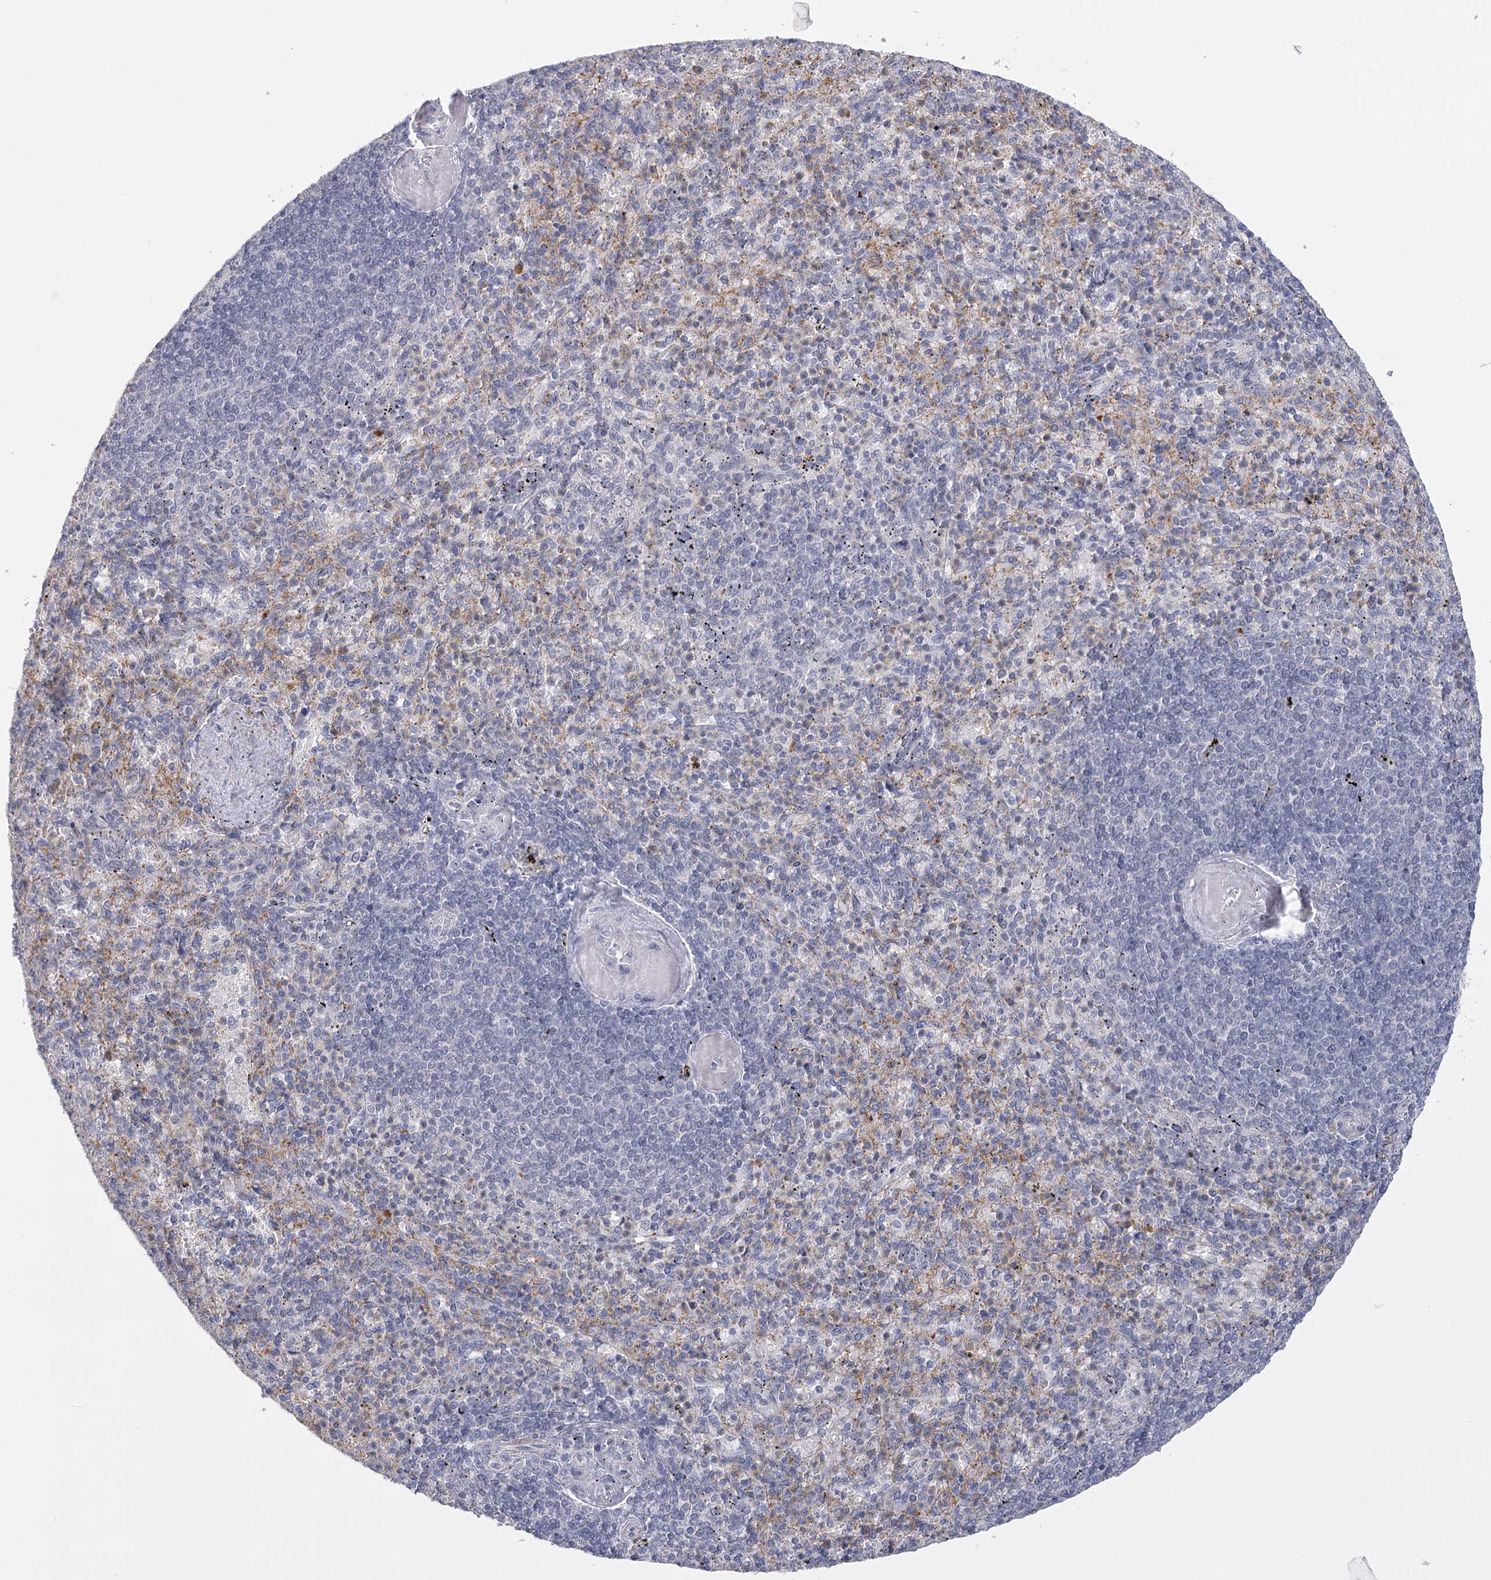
{"staining": {"intensity": "negative", "quantity": "none", "location": "none"}, "tissue": "spleen", "cell_type": "Cells in red pulp", "image_type": "normal", "snomed": [{"axis": "morphology", "description": "Normal tissue, NOS"}, {"axis": "topography", "description": "Spleen"}], "caption": "DAB immunohistochemical staining of benign human spleen exhibits no significant positivity in cells in red pulp. Nuclei are stained in blue.", "gene": "FAM76B", "patient": {"sex": "female", "age": 74}}